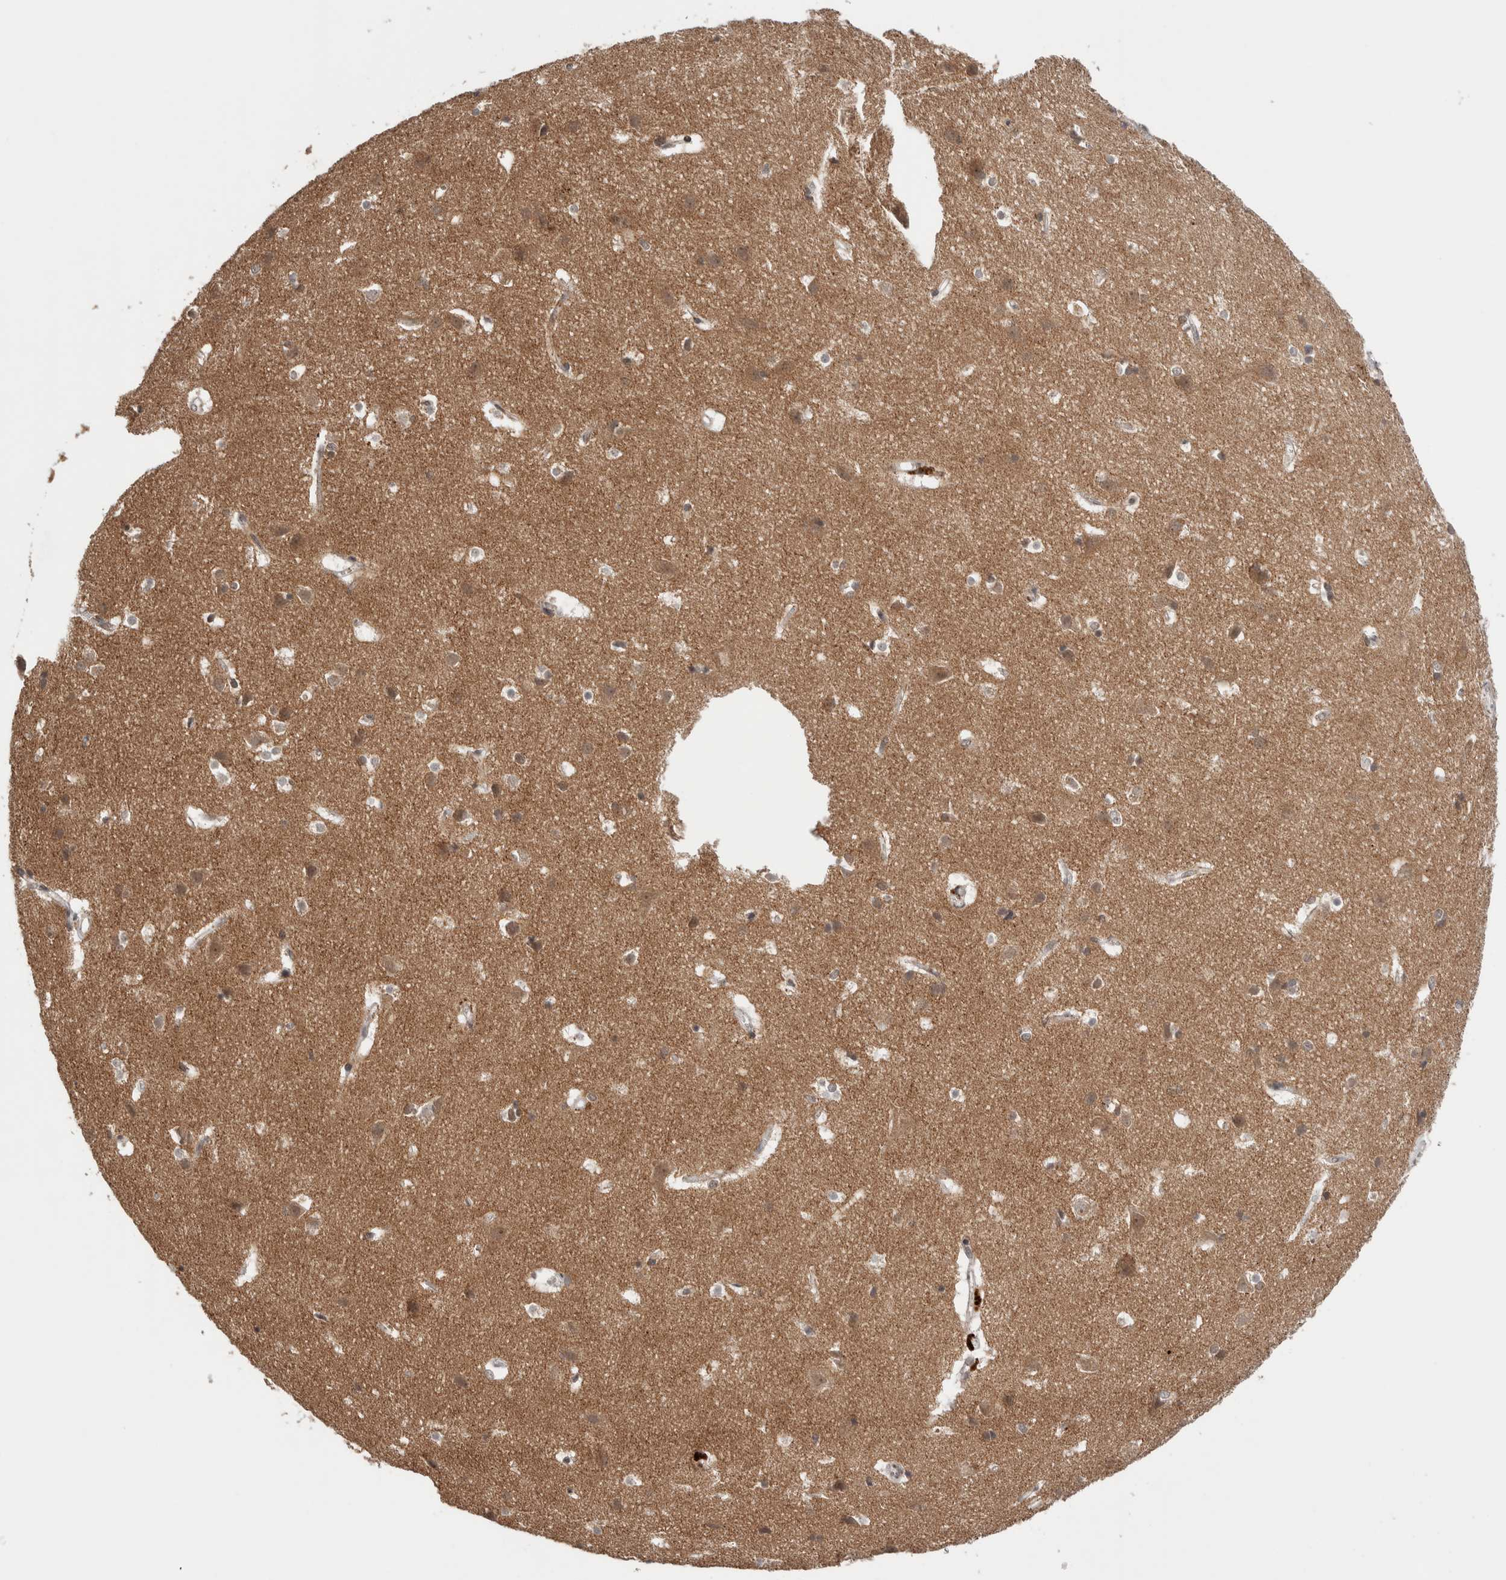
{"staining": {"intensity": "weak", "quantity": ">75%", "location": "cytoplasmic/membranous"}, "tissue": "cerebral cortex", "cell_type": "Endothelial cells", "image_type": "normal", "snomed": [{"axis": "morphology", "description": "Normal tissue, NOS"}, {"axis": "topography", "description": "Cerebral cortex"}], "caption": "Protein staining of normal cerebral cortex reveals weak cytoplasmic/membranous staining in about >75% of endothelial cells.", "gene": "KCNK1", "patient": {"sex": "male", "age": 54}}